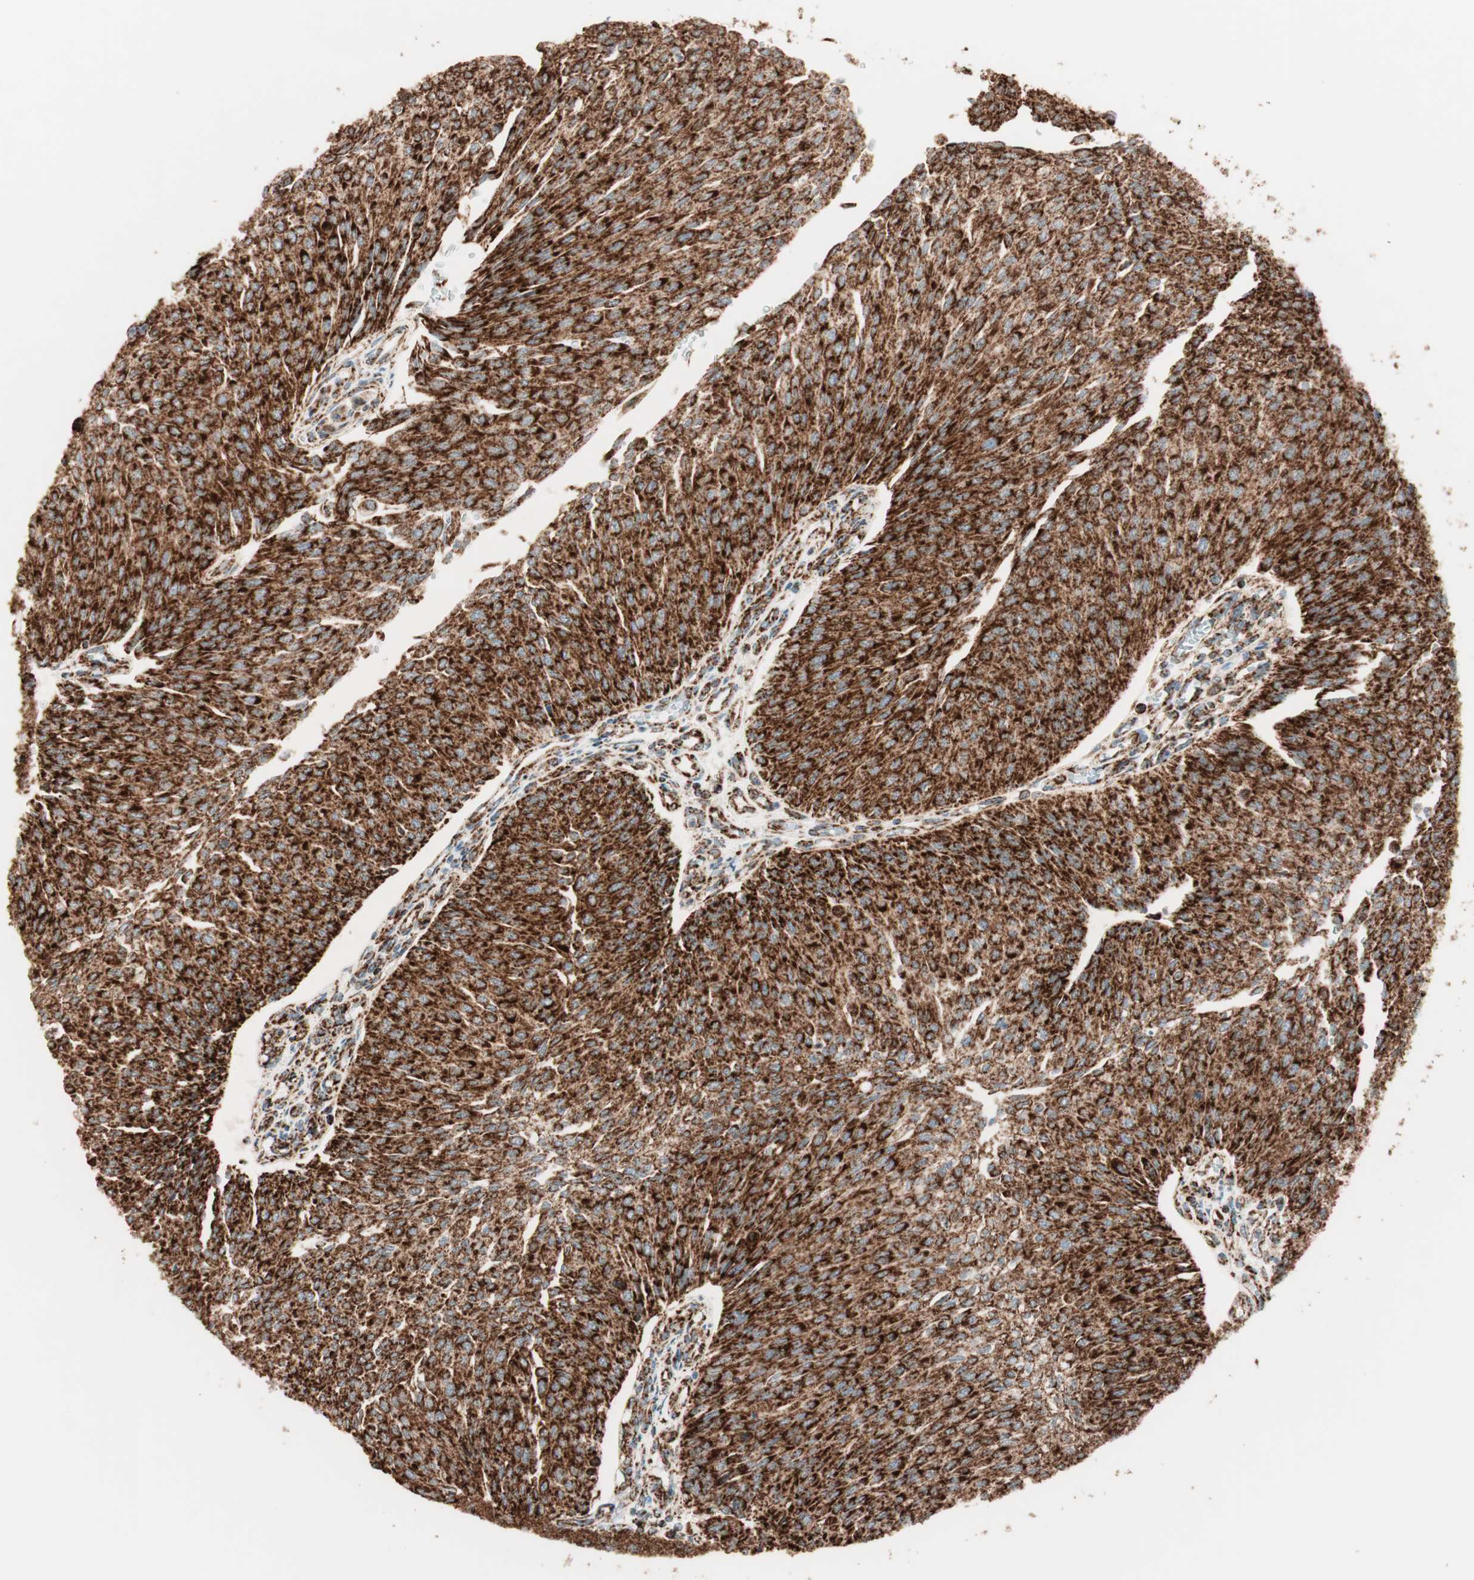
{"staining": {"intensity": "strong", "quantity": ">75%", "location": "cytoplasmic/membranous"}, "tissue": "urothelial cancer", "cell_type": "Tumor cells", "image_type": "cancer", "snomed": [{"axis": "morphology", "description": "Urothelial carcinoma, Low grade"}, {"axis": "topography", "description": "Urinary bladder"}], "caption": "Protein expression by IHC demonstrates strong cytoplasmic/membranous staining in approximately >75% of tumor cells in low-grade urothelial carcinoma. The protein is stained brown, and the nuclei are stained in blue (DAB (3,3'-diaminobenzidine) IHC with brightfield microscopy, high magnification).", "gene": "TOMM22", "patient": {"sex": "female", "age": 79}}